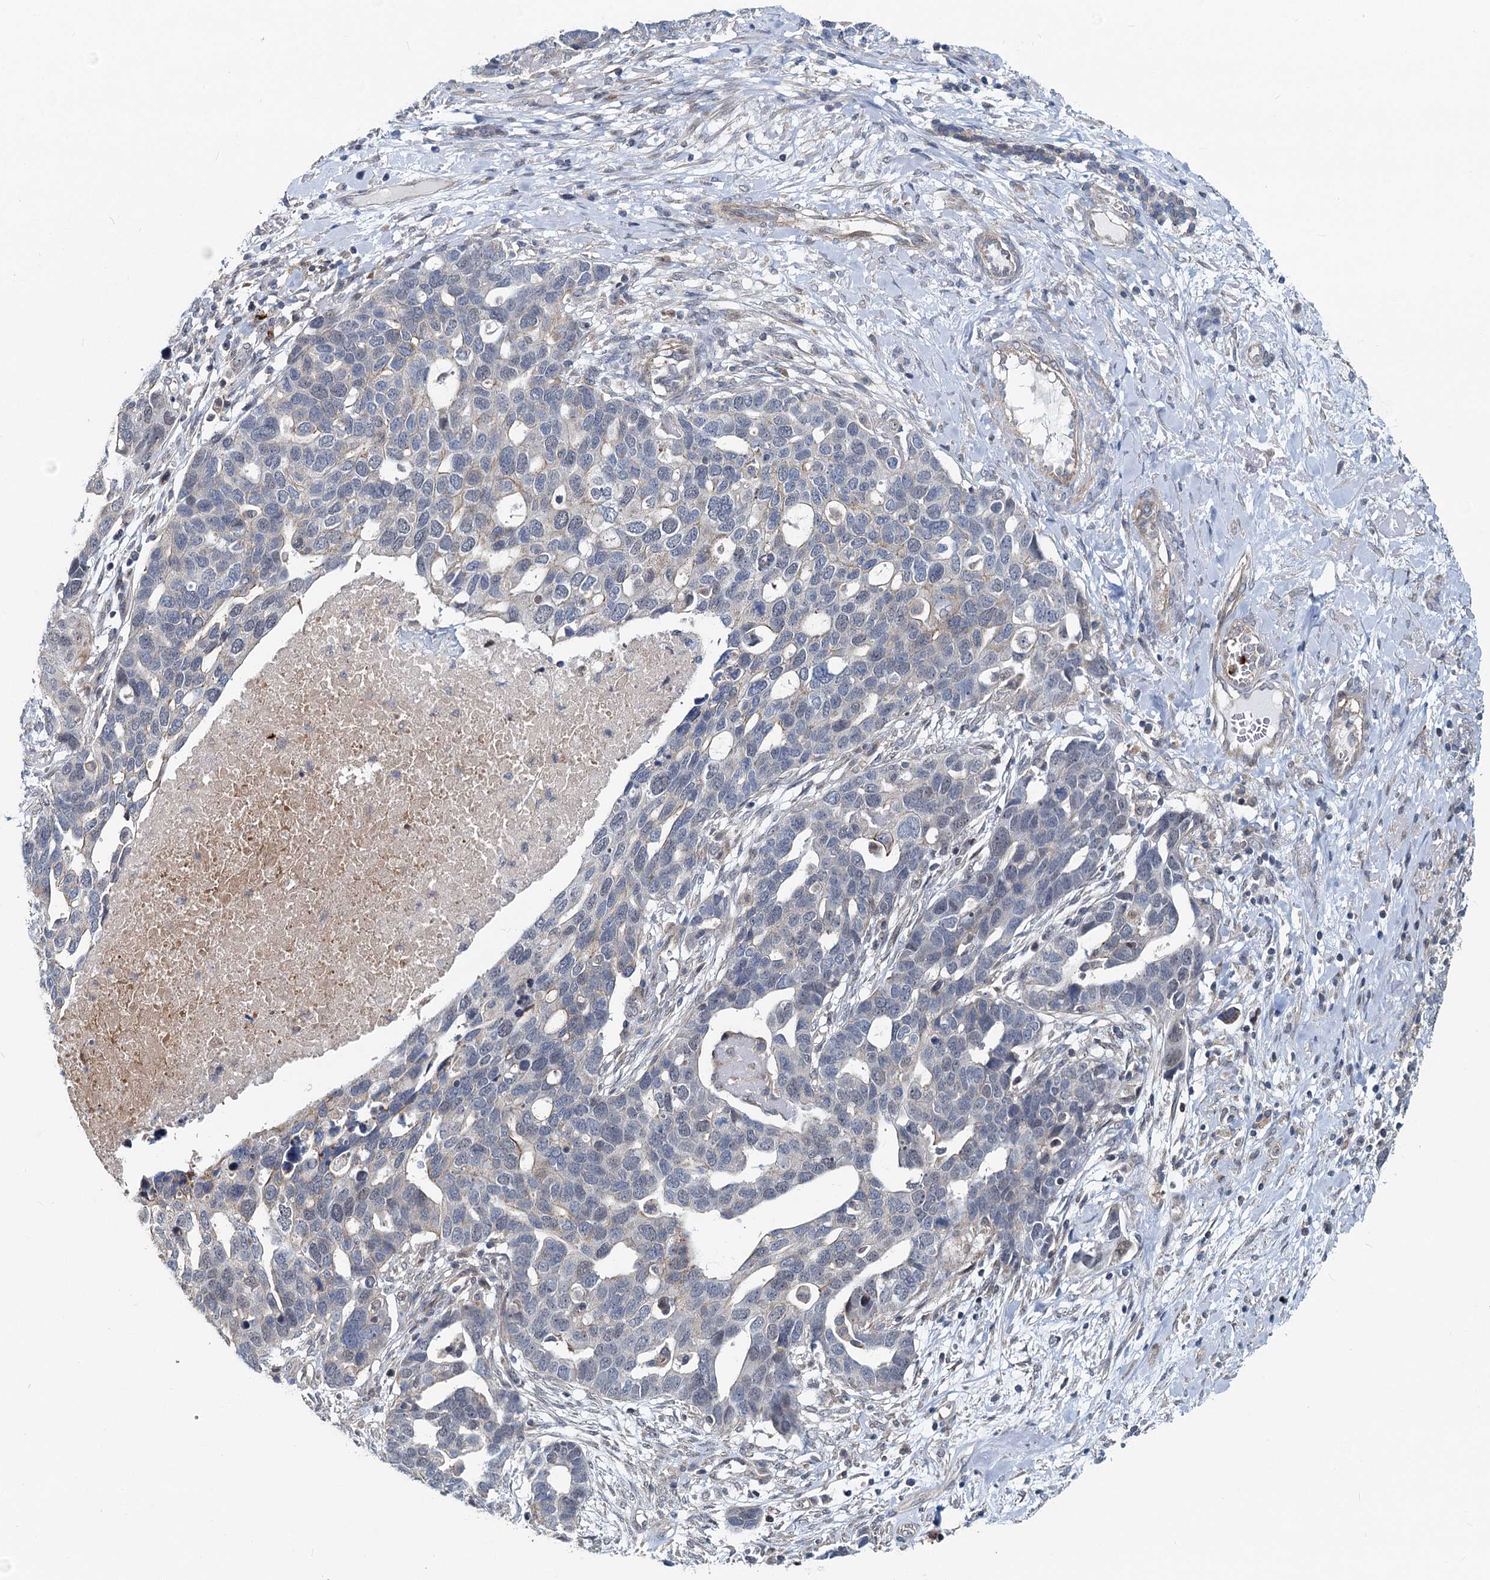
{"staining": {"intensity": "negative", "quantity": "none", "location": "none"}, "tissue": "ovarian cancer", "cell_type": "Tumor cells", "image_type": "cancer", "snomed": [{"axis": "morphology", "description": "Cystadenocarcinoma, serous, NOS"}, {"axis": "topography", "description": "Ovary"}], "caption": "High magnification brightfield microscopy of serous cystadenocarcinoma (ovarian) stained with DAB (3,3'-diaminobenzidine) (brown) and counterstained with hematoxylin (blue): tumor cells show no significant staining. (DAB (3,3'-diaminobenzidine) immunohistochemistry, high magnification).", "gene": "ADCY2", "patient": {"sex": "female", "age": 54}}